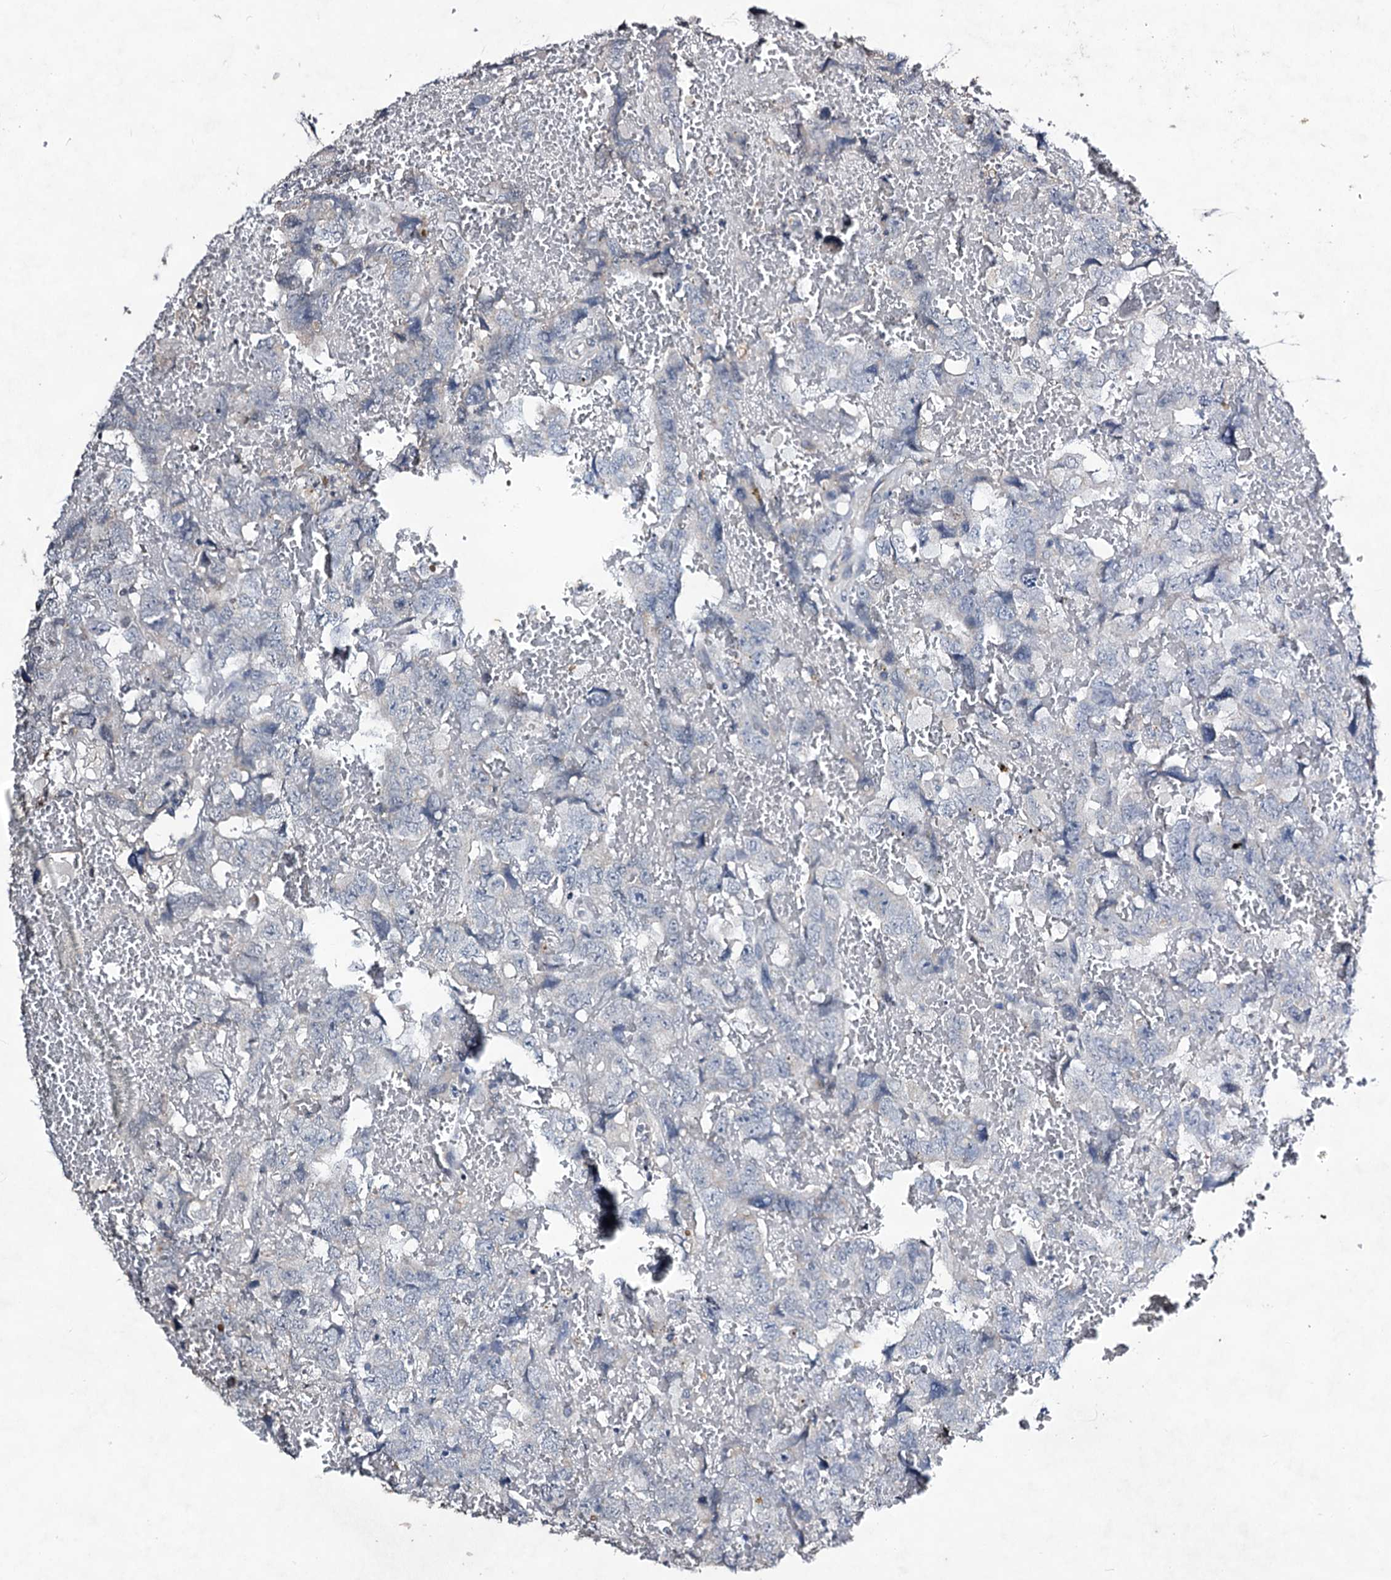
{"staining": {"intensity": "negative", "quantity": "none", "location": "none"}, "tissue": "testis cancer", "cell_type": "Tumor cells", "image_type": "cancer", "snomed": [{"axis": "morphology", "description": "Carcinoma, Embryonal, NOS"}, {"axis": "topography", "description": "Testis"}], "caption": "Immunohistochemical staining of human embryonal carcinoma (testis) displays no significant expression in tumor cells. Nuclei are stained in blue.", "gene": "PLIN1", "patient": {"sex": "male", "age": 45}}